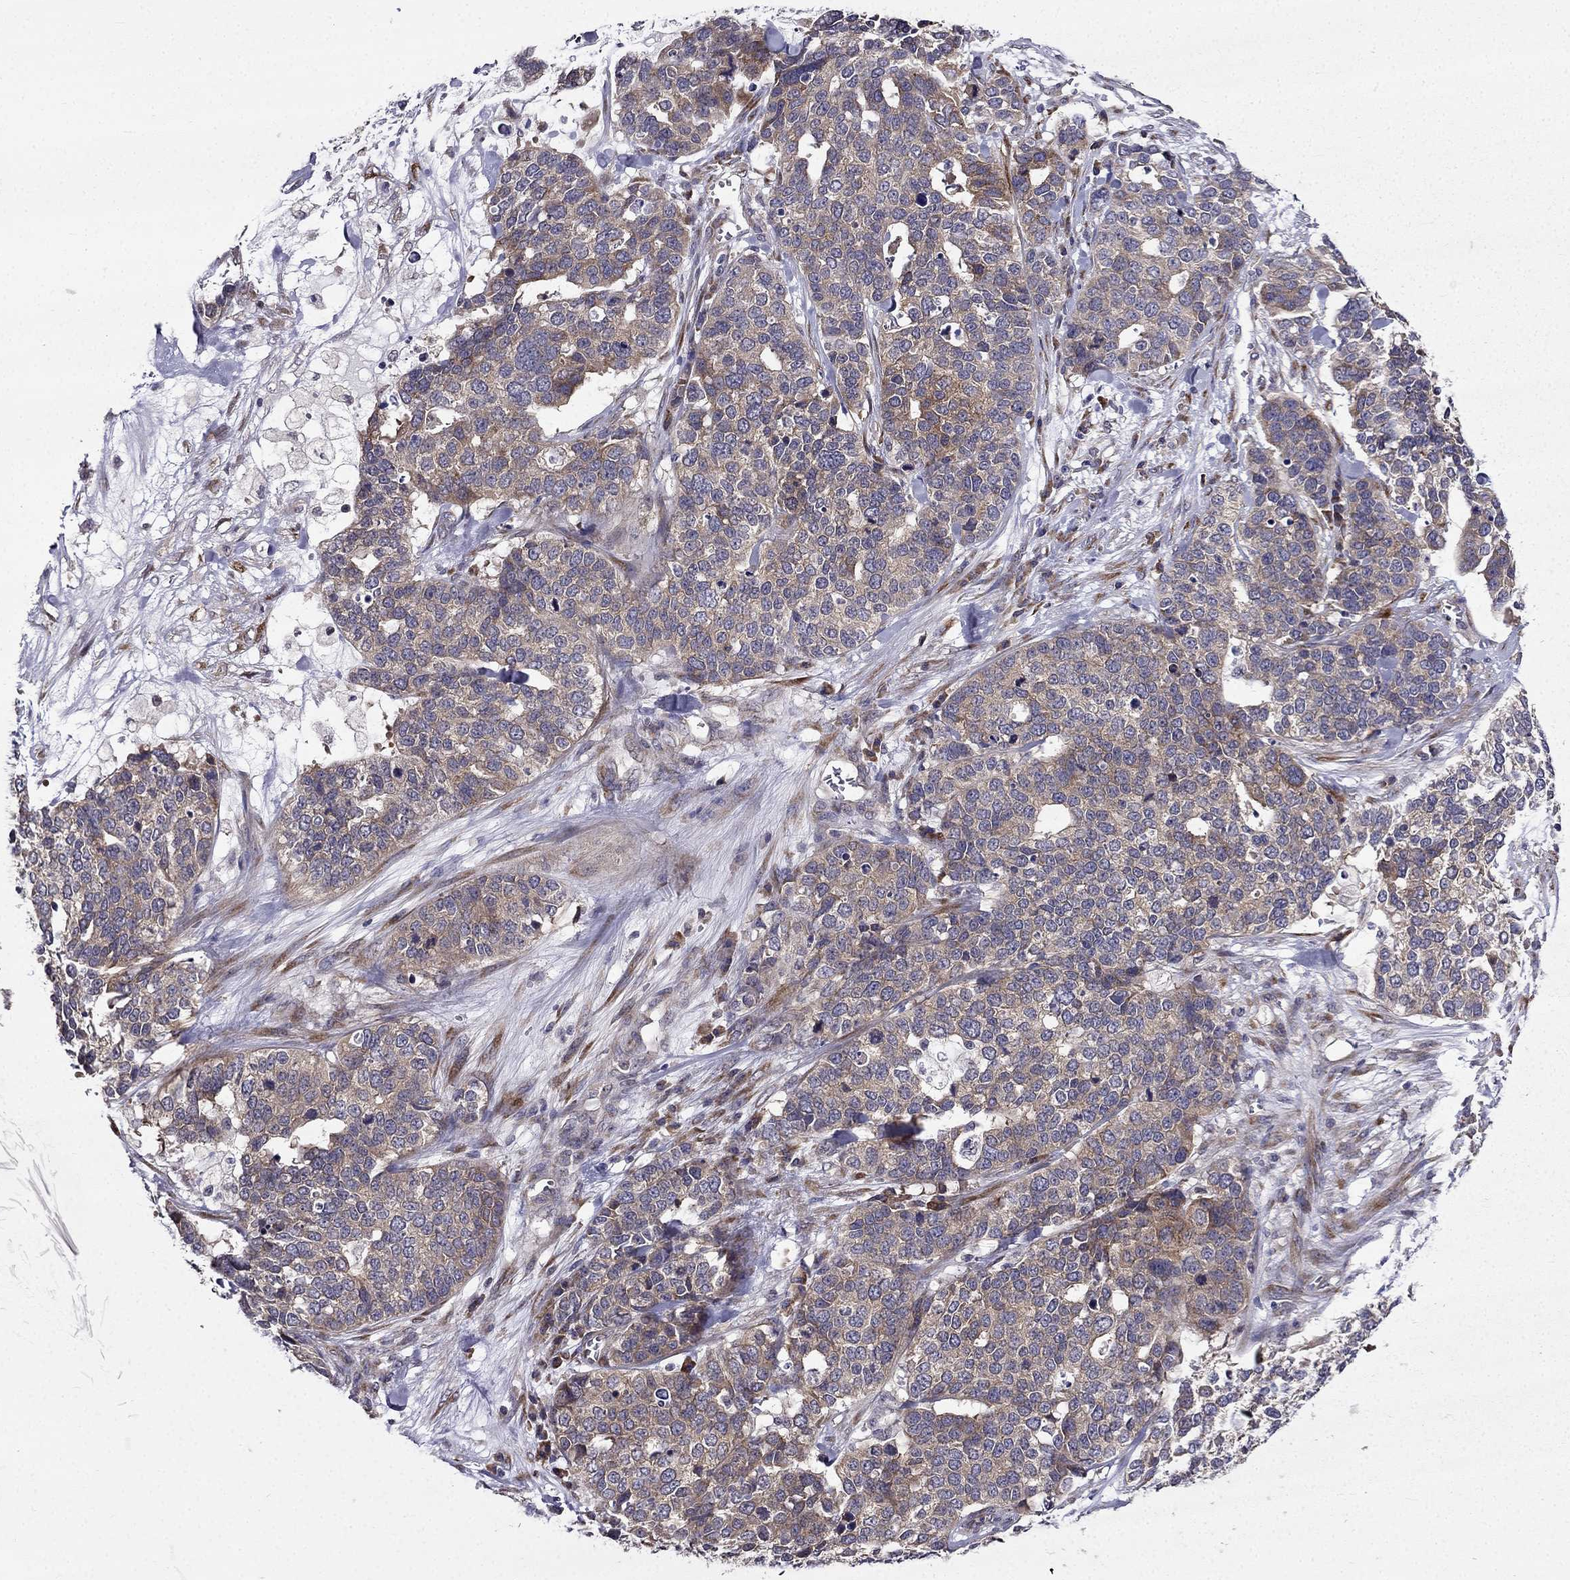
{"staining": {"intensity": "moderate", "quantity": "<25%", "location": "cytoplasmic/membranous"}, "tissue": "ovarian cancer", "cell_type": "Tumor cells", "image_type": "cancer", "snomed": [{"axis": "morphology", "description": "Carcinoma, endometroid"}, {"axis": "topography", "description": "Ovary"}], "caption": "Tumor cells demonstrate low levels of moderate cytoplasmic/membranous staining in approximately <25% of cells in endometroid carcinoma (ovarian).", "gene": "ARHGEF28", "patient": {"sex": "female", "age": 65}}